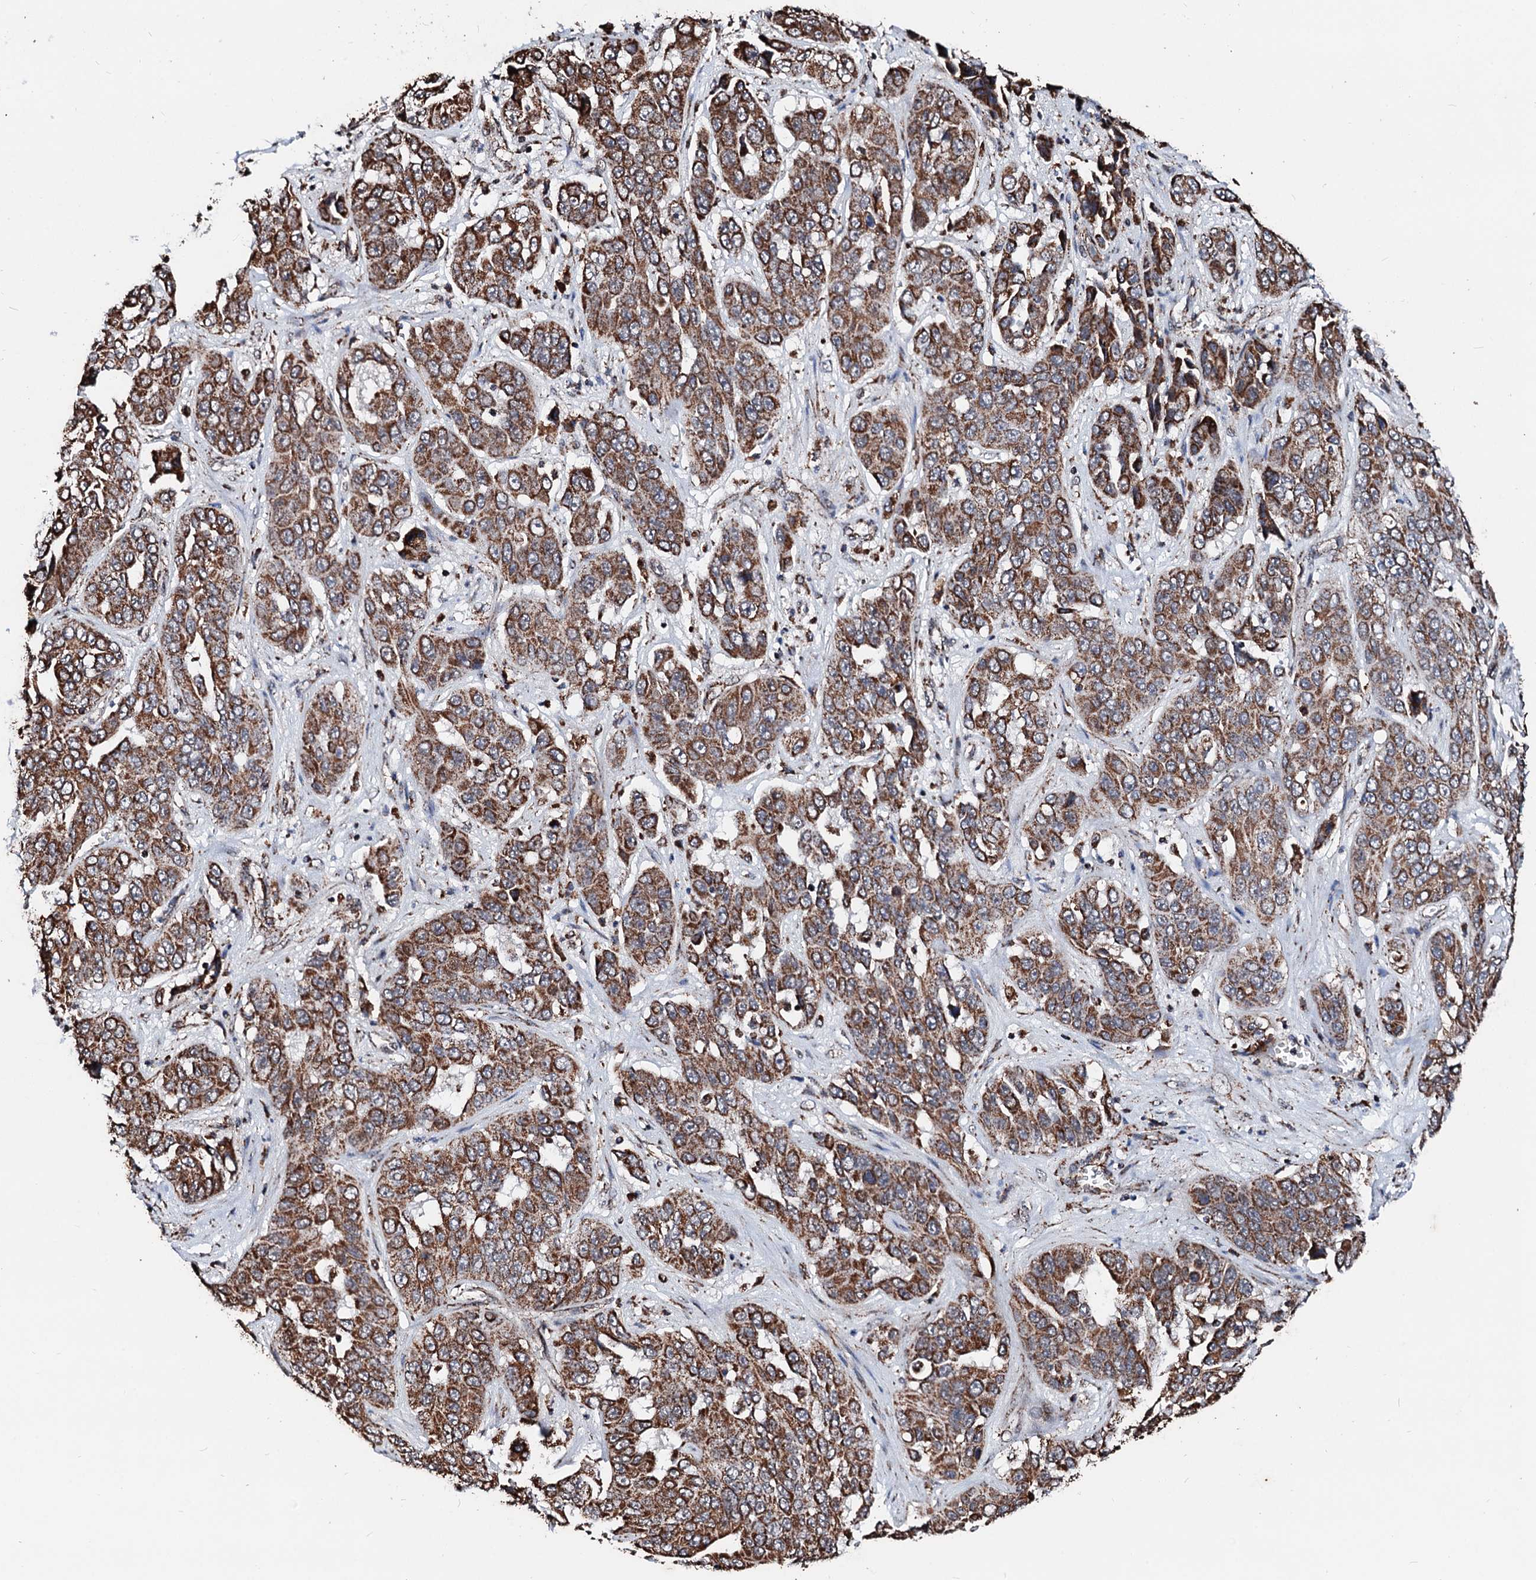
{"staining": {"intensity": "strong", "quantity": ">75%", "location": "cytoplasmic/membranous"}, "tissue": "liver cancer", "cell_type": "Tumor cells", "image_type": "cancer", "snomed": [{"axis": "morphology", "description": "Cholangiocarcinoma"}, {"axis": "topography", "description": "Liver"}], "caption": "An image of human liver cancer stained for a protein exhibits strong cytoplasmic/membranous brown staining in tumor cells. Immunohistochemistry stains the protein of interest in brown and the nuclei are stained blue.", "gene": "SECISBP2L", "patient": {"sex": "female", "age": 52}}